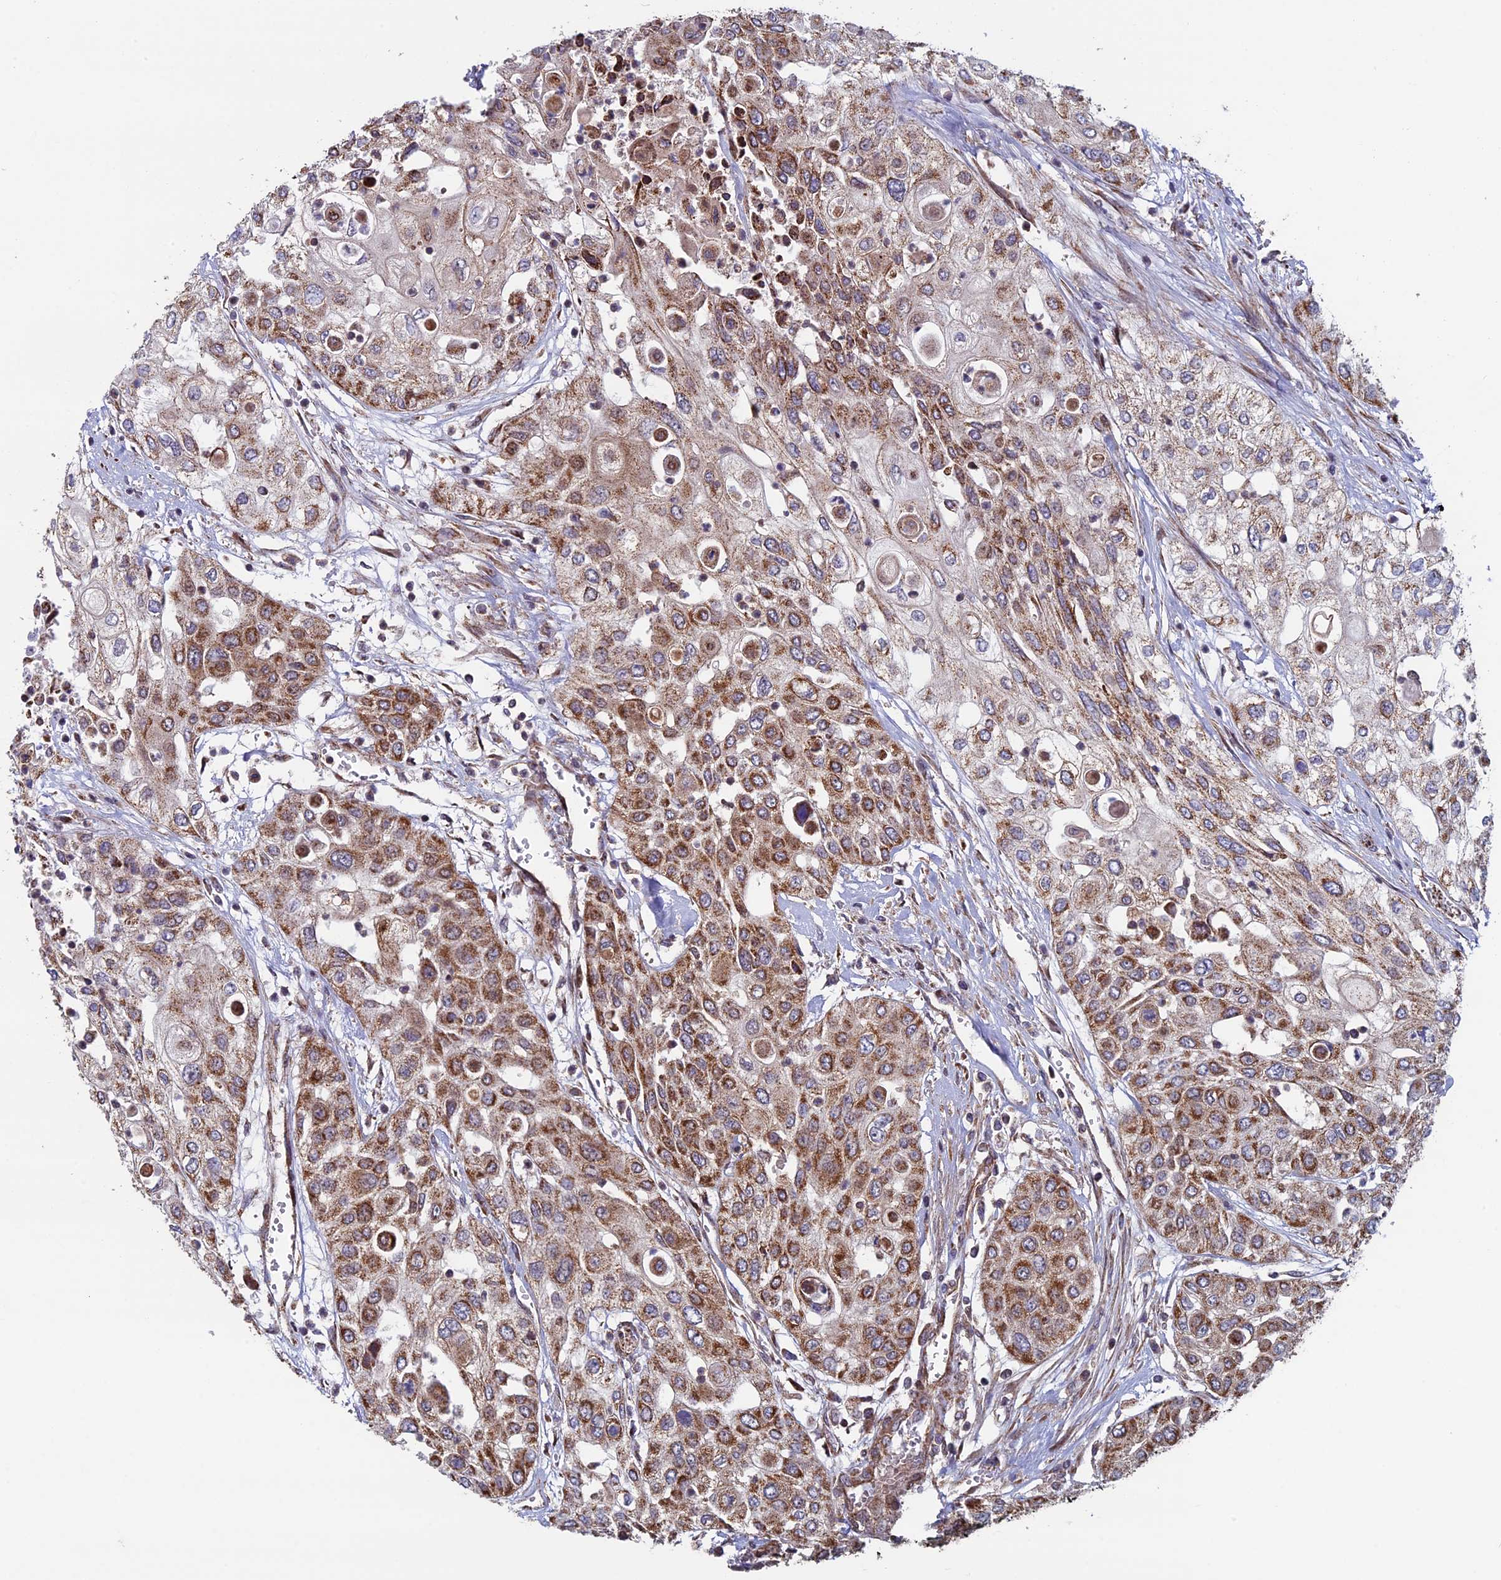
{"staining": {"intensity": "strong", "quantity": ">75%", "location": "cytoplasmic/membranous"}, "tissue": "urothelial cancer", "cell_type": "Tumor cells", "image_type": "cancer", "snomed": [{"axis": "morphology", "description": "Urothelial carcinoma, High grade"}, {"axis": "topography", "description": "Urinary bladder"}], "caption": "This image shows urothelial carcinoma (high-grade) stained with immunohistochemistry (IHC) to label a protein in brown. The cytoplasmic/membranous of tumor cells show strong positivity for the protein. Nuclei are counter-stained blue.", "gene": "CCDC8", "patient": {"sex": "female", "age": 79}}